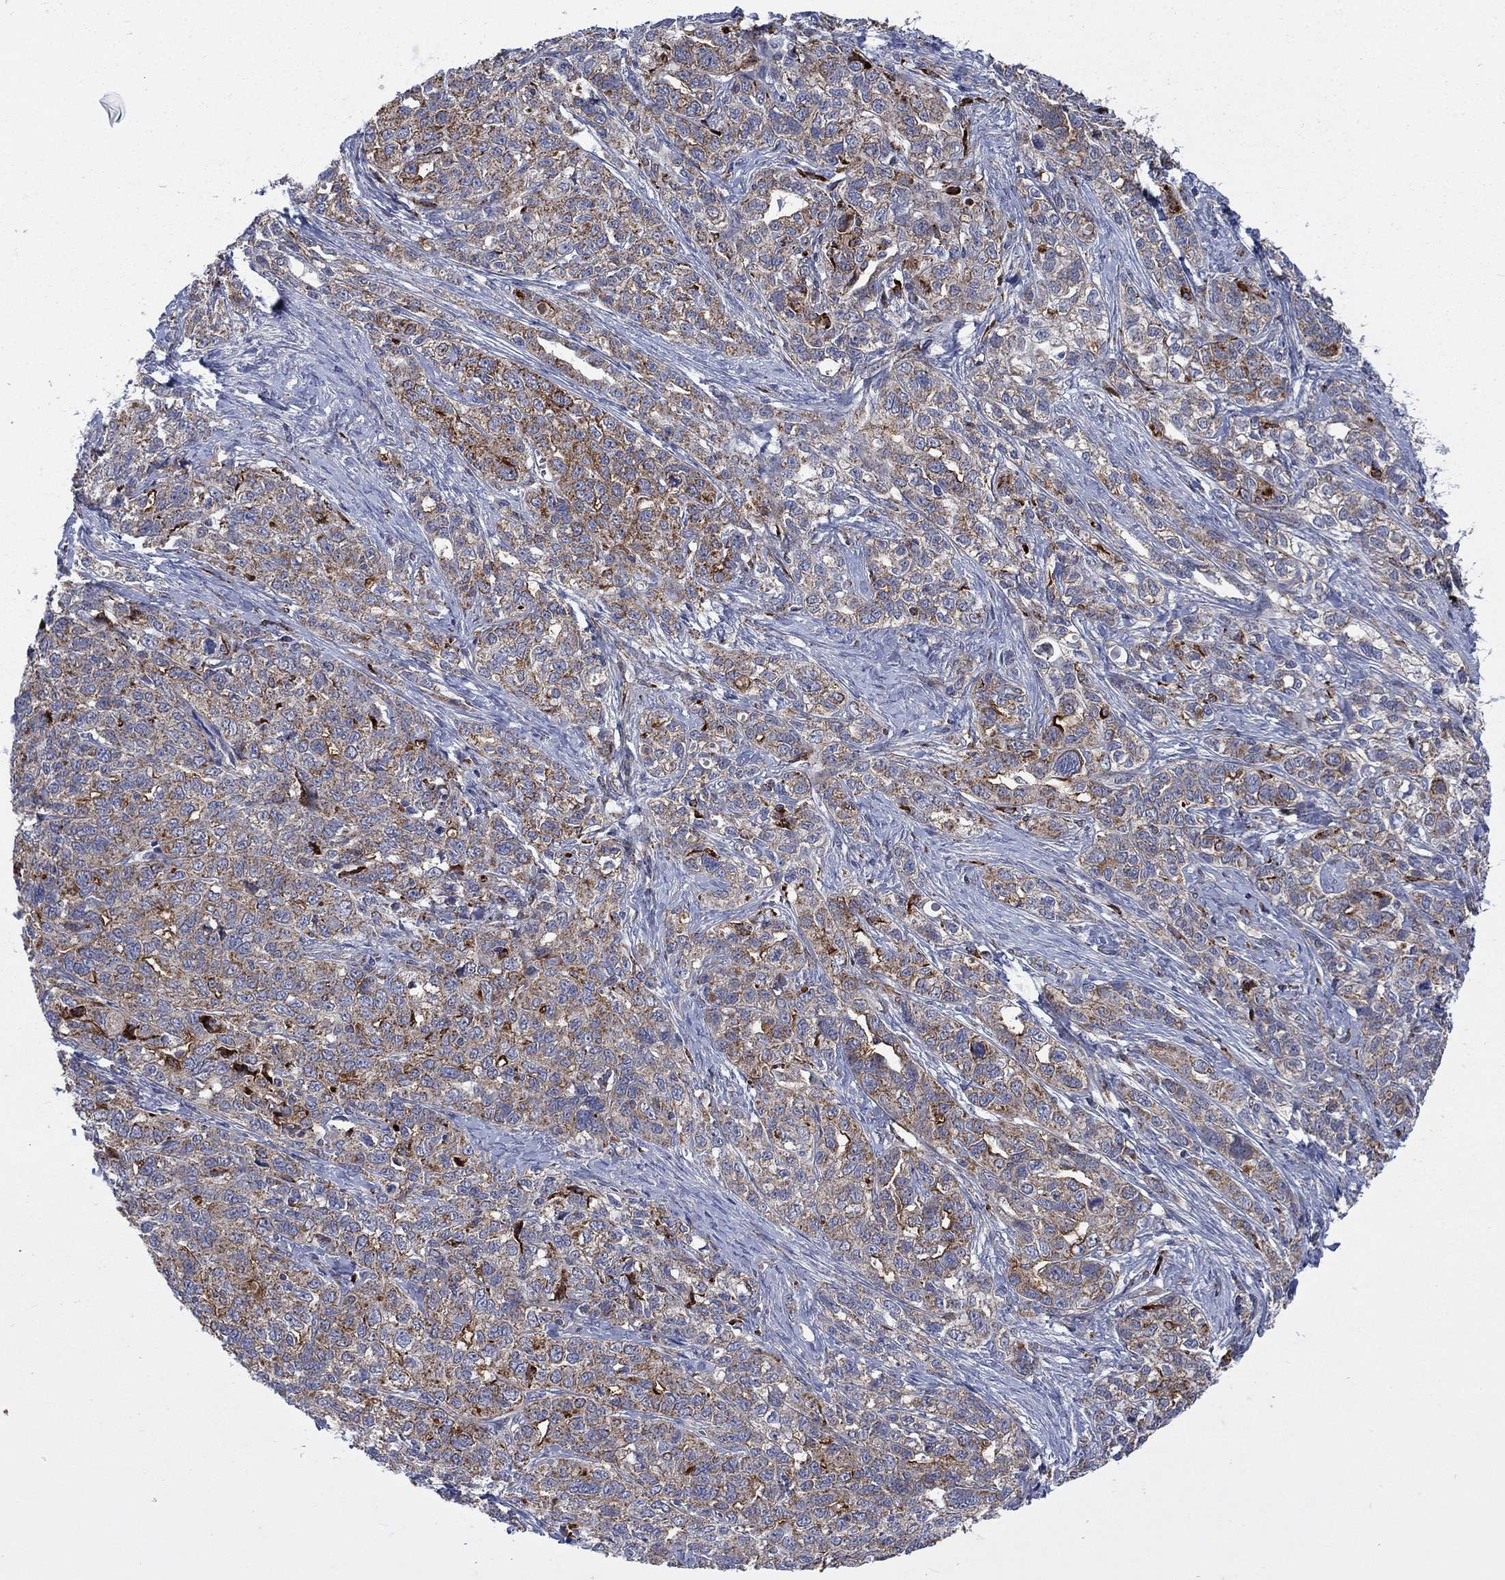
{"staining": {"intensity": "moderate", "quantity": ">75%", "location": "cytoplasmic/membranous"}, "tissue": "ovarian cancer", "cell_type": "Tumor cells", "image_type": "cancer", "snomed": [{"axis": "morphology", "description": "Cystadenocarcinoma, serous, NOS"}, {"axis": "topography", "description": "Ovary"}], "caption": "Tumor cells display medium levels of moderate cytoplasmic/membranous staining in approximately >75% of cells in serous cystadenocarcinoma (ovarian).", "gene": "SLC35F2", "patient": {"sex": "female", "age": 71}}